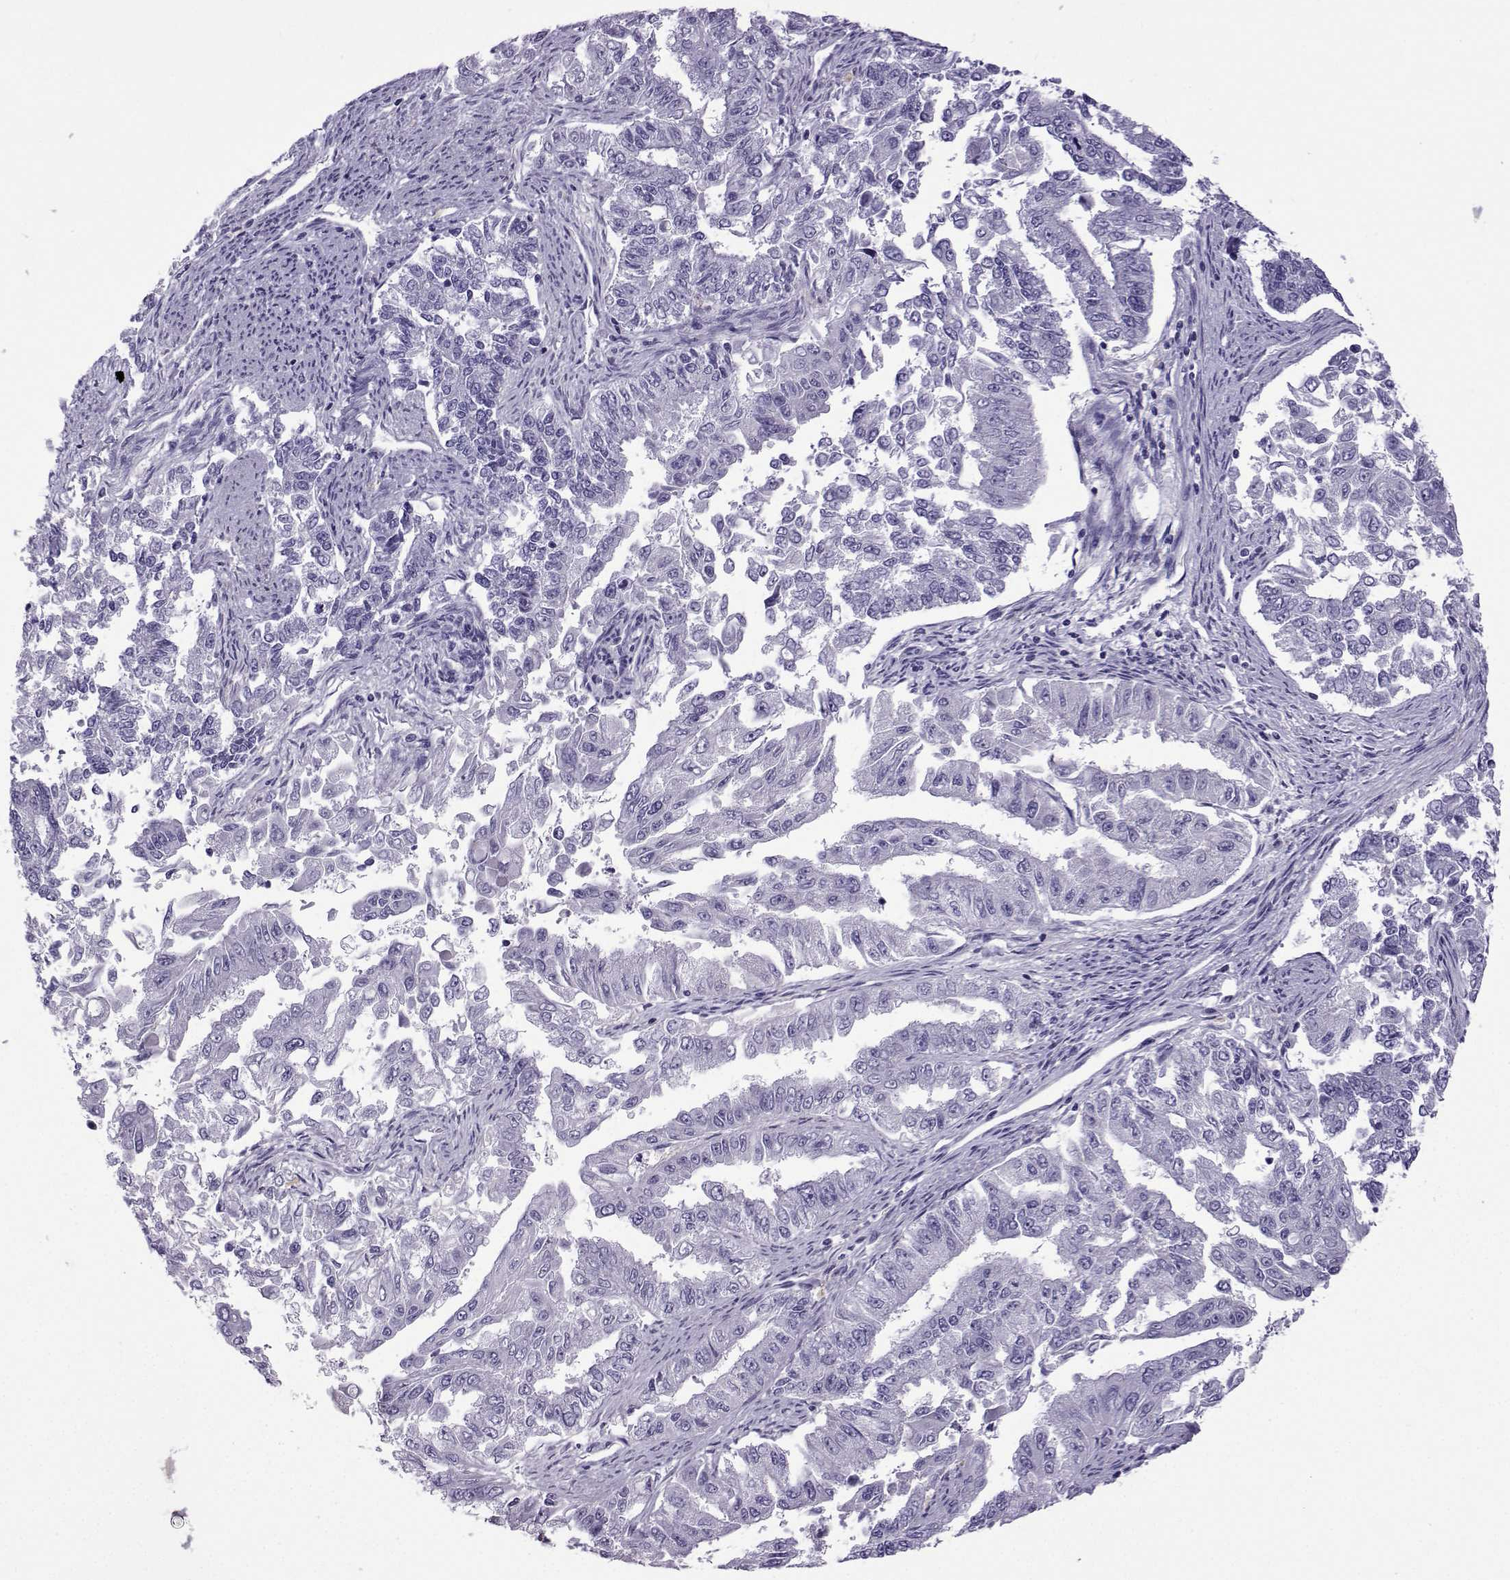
{"staining": {"intensity": "negative", "quantity": "none", "location": "none"}, "tissue": "endometrial cancer", "cell_type": "Tumor cells", "image_type": "cancer", "snomed": [{"axis": "morphology", "description": "Adenocarcinoma, NOS"}, {"axis": "topography", "description": "Uterus"}], "caption": "Immunohistochemistry image of human endometrial cancer (adenocarcinoma) stained for a protein (brown), which reveals no expression in tumor cells.", "gene": "CFAP70", "patient": {"sex": "female", "age": 59}}